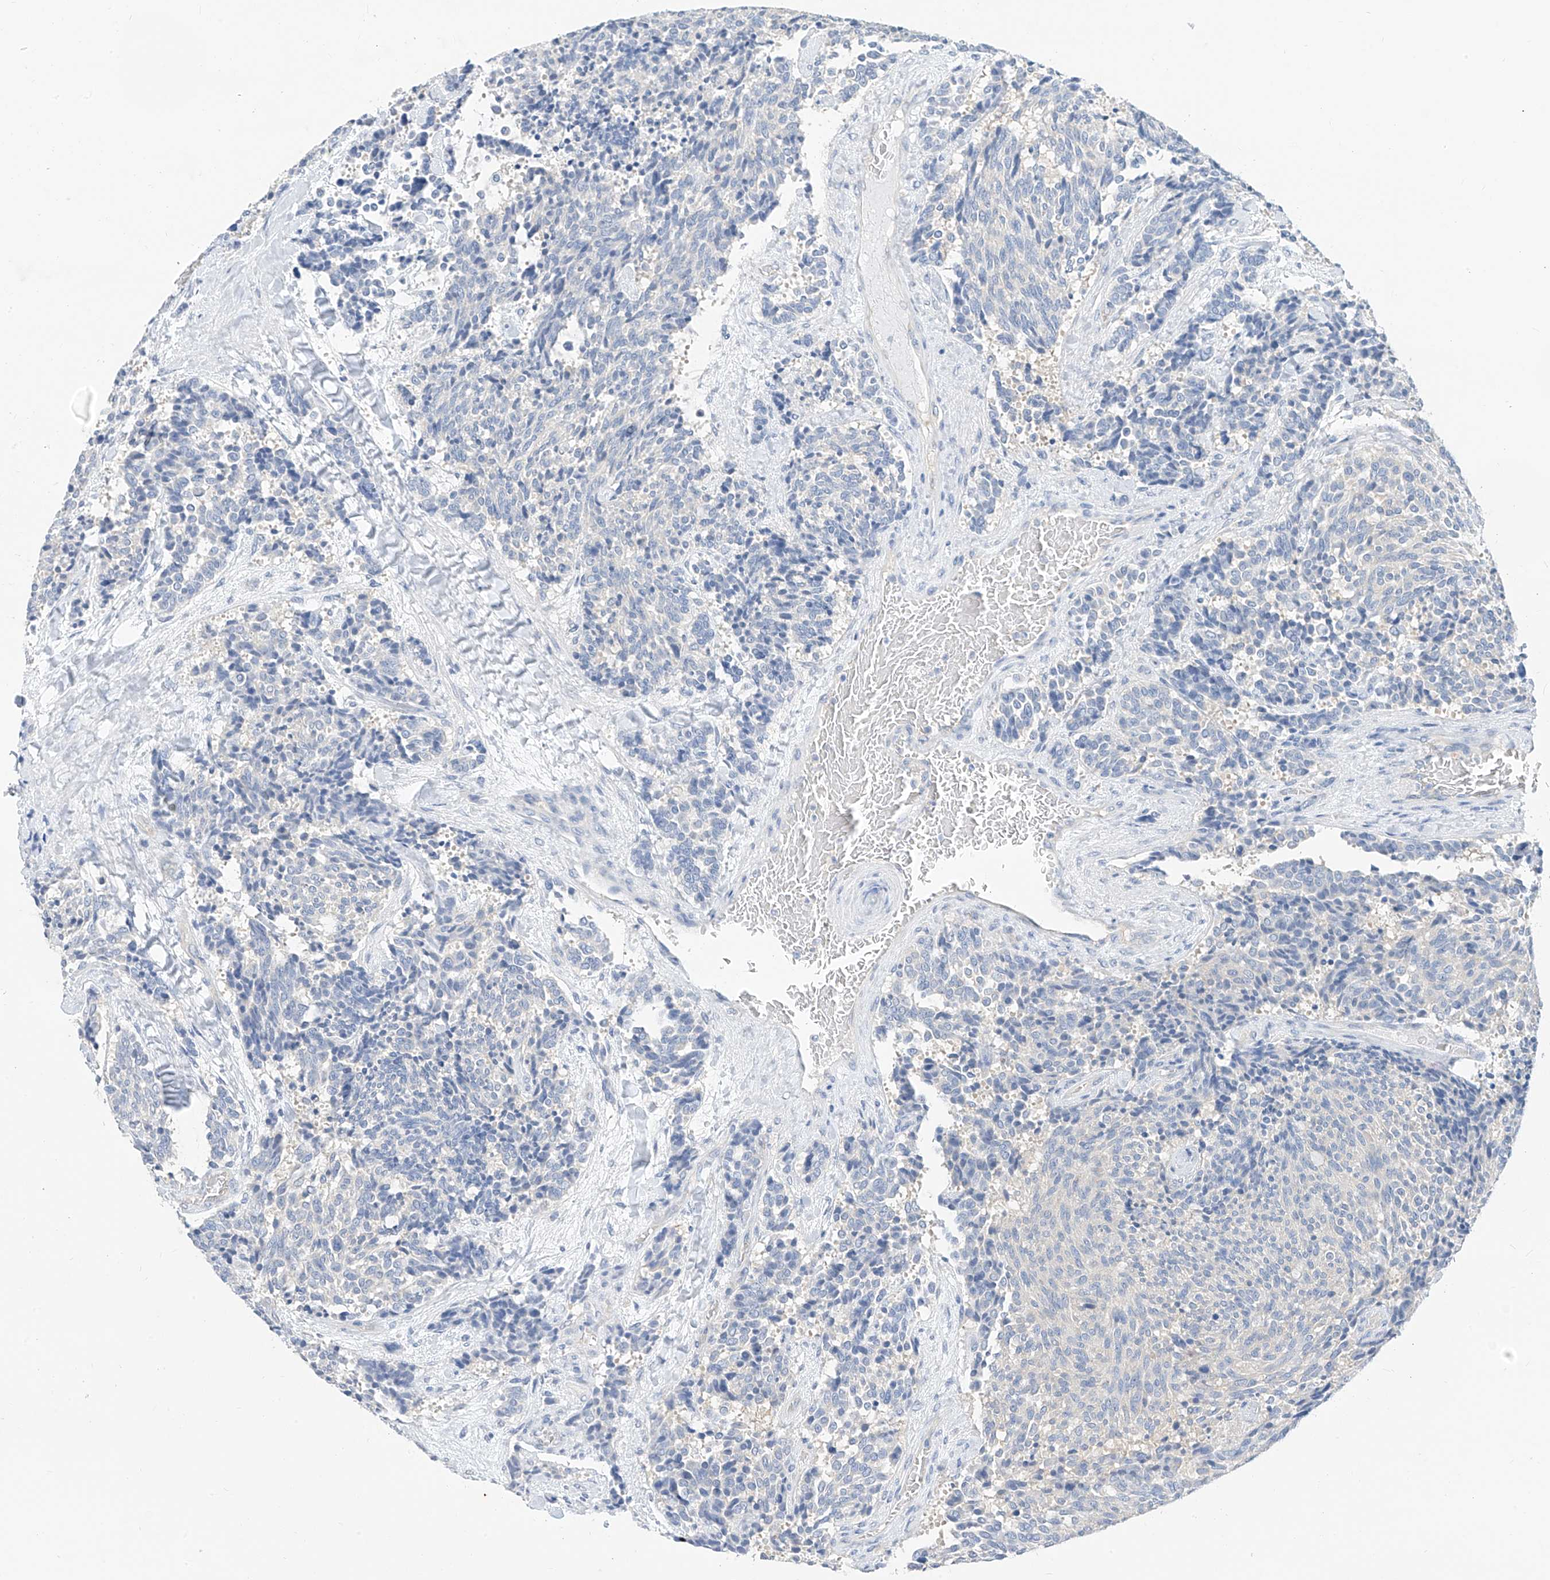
{"staining": {"intensity": "negative", "quantity": "none", "location": "none"}, "tissue": "carcinoid", "cell_type": "Tumor cells", "image_type": "cancer", "snomed": [{"axis": "morphology", "description": "Carcinoid, malignant, NOS"}, {"axis": "topography", "description": "Pancreas"}], "caption": "High power microscopy micrograph of an immunohistochemistry micrograph of carcinoid (malignant), revealing no significant expression in tumor cells.", "gene": "ZZEF1", "patient": {"sex": "female", "age": 54}}